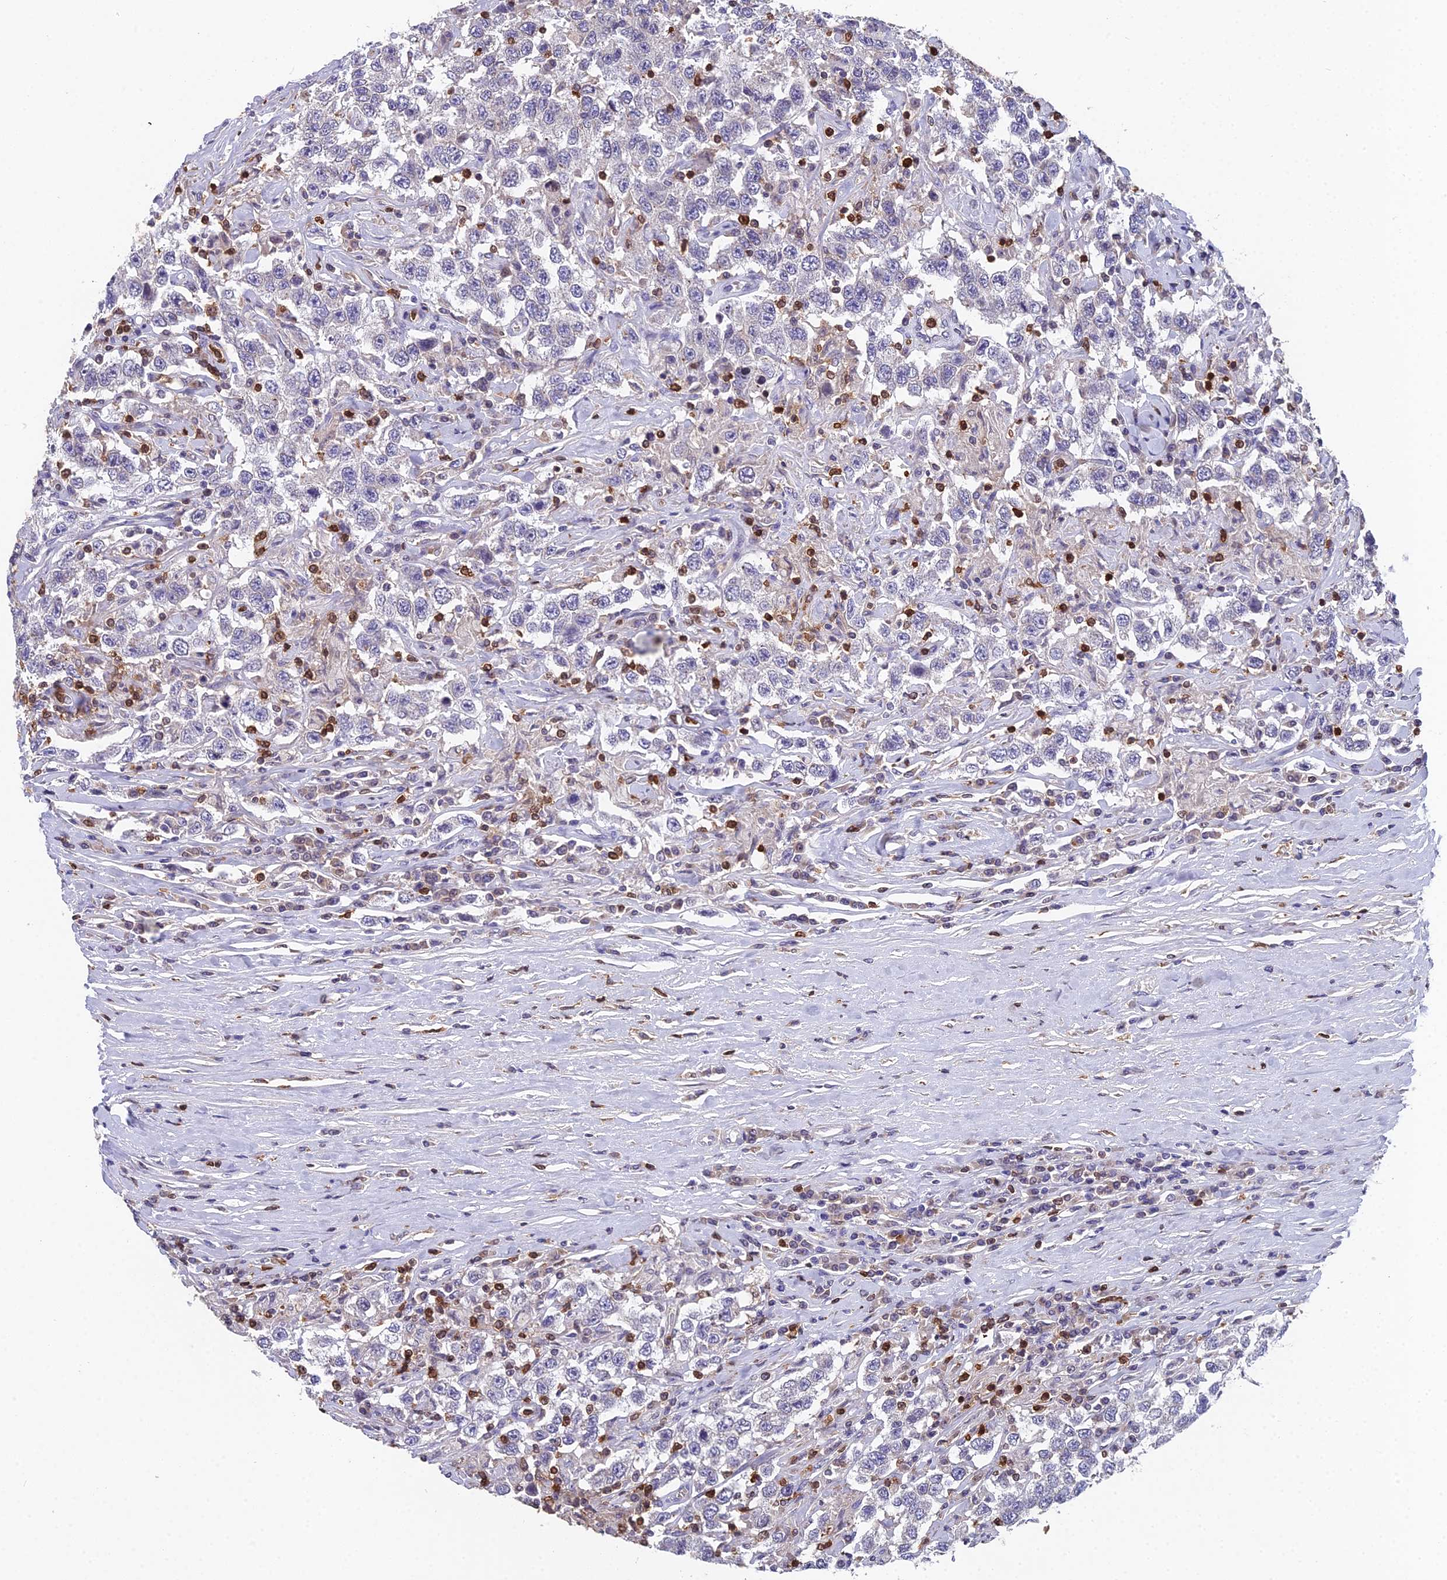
{"staining": {"intensity": "negative", "quantity": "none", "location": "none"}, "tissue": "testis cancer", "cell_type": "Tumor cells", "image_type": "cancer", "snomed": [{"axis": "morphology", "description": "Seminoma, NOS"}, {"axis": "topography", "description": "Testis"}], "caption": "The immunohistochemistry micrograph has no significant expression in tumor cells of testis seminoma tissue.", "gene": "GALK2", "patient": {"sex": "male", "age": 41}}